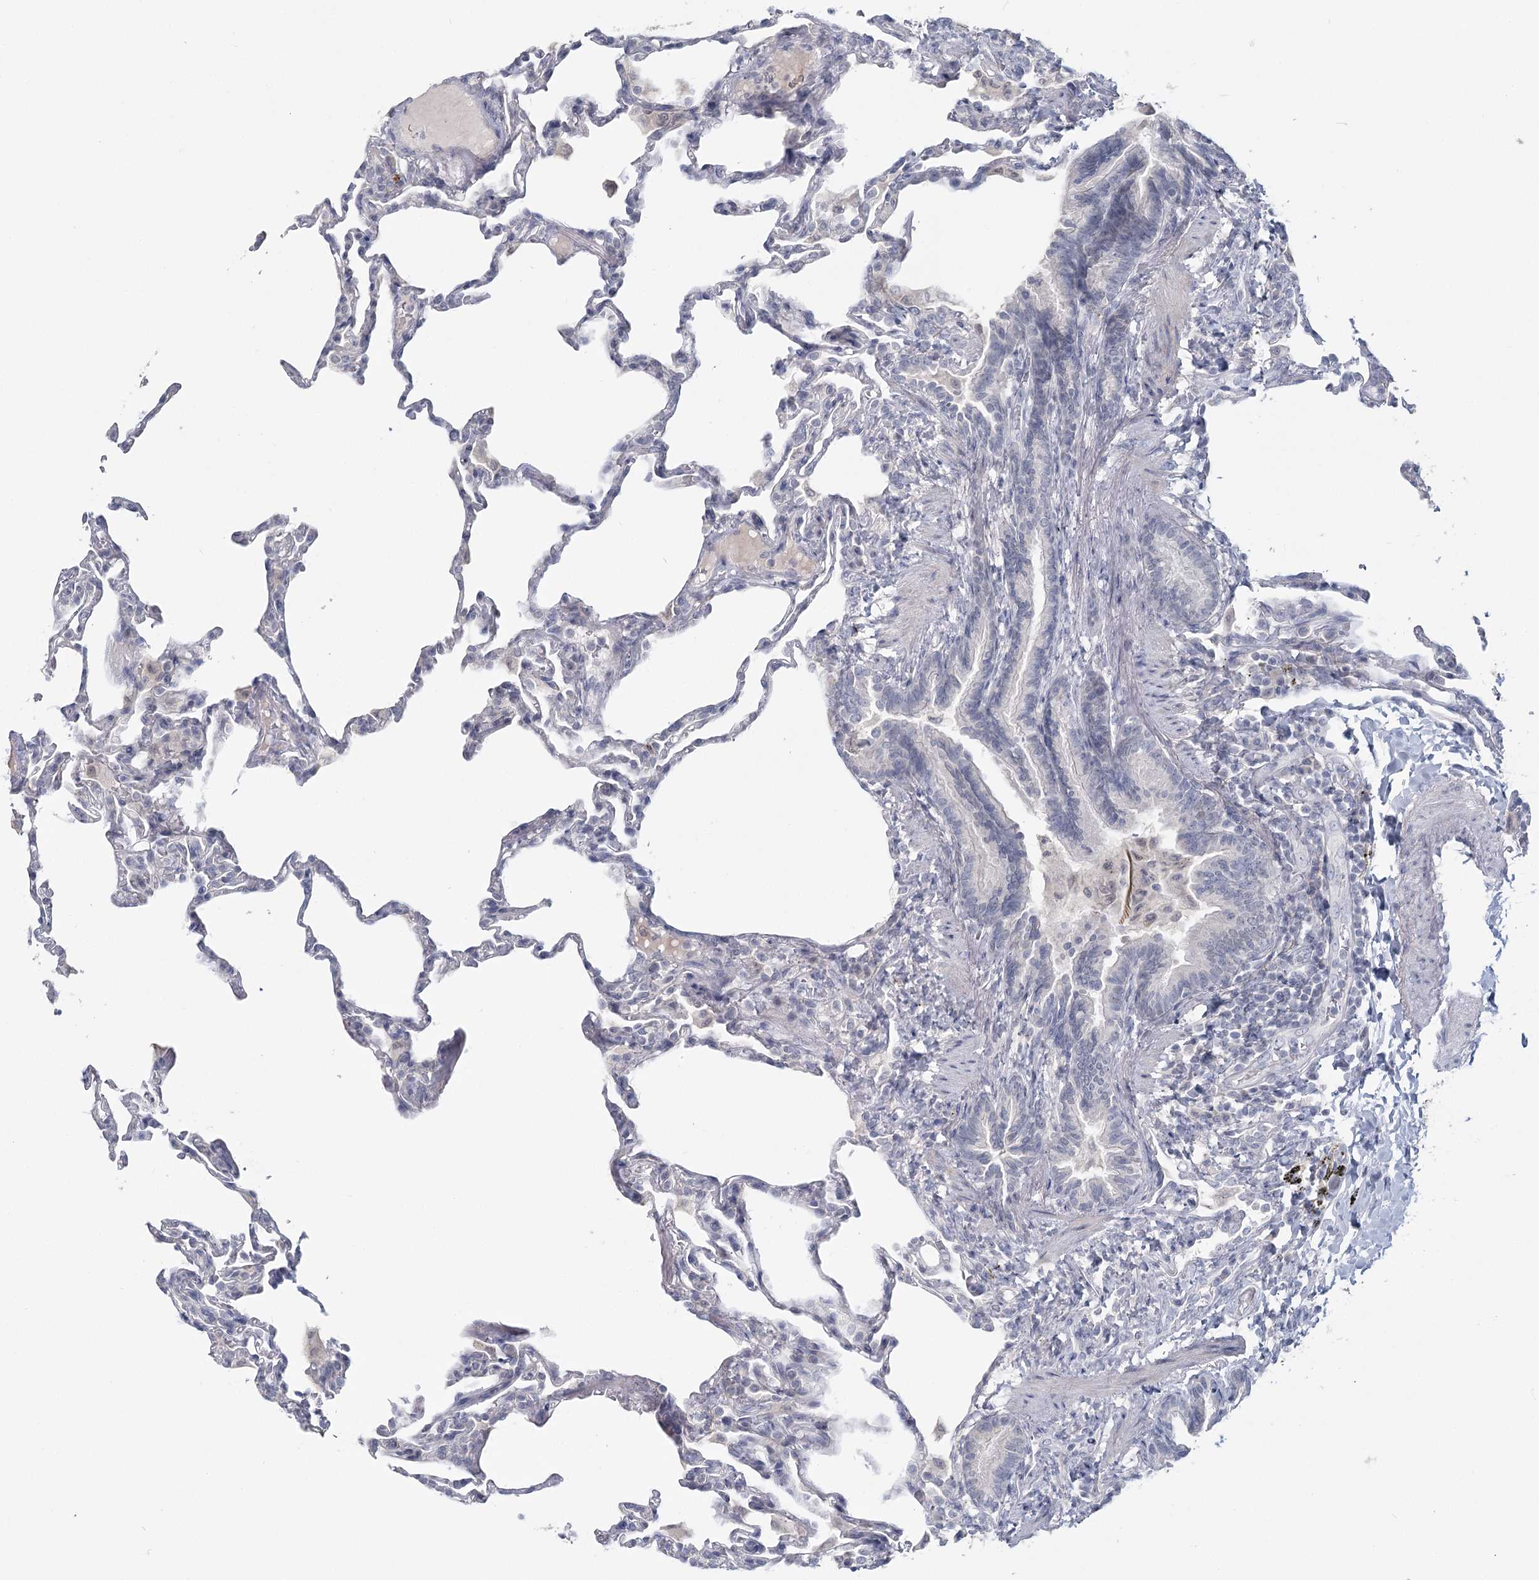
{"staining": {"intensity": "negative", "quantity": "none", "location": "none"}, "tissue": "lung", "cell_type": "Alveolar cells", "image_type": "normal", "snomed": [{"axis": "morphology", "description": "Normal tissue, NOS"}, {"axis": "topography", "description": "Lung"}], "caption": "High magnification brightfield microscopy of unremarkable lung stained with DAB (brown) and counterstained with hematoxylin (blue): alveolar cells show no significant positivity. (DAB (3,3'-diaminobenzidine) IHC, high magnification).", "gene": "USP11", "patient": {"sex": "male", "age": 20}}